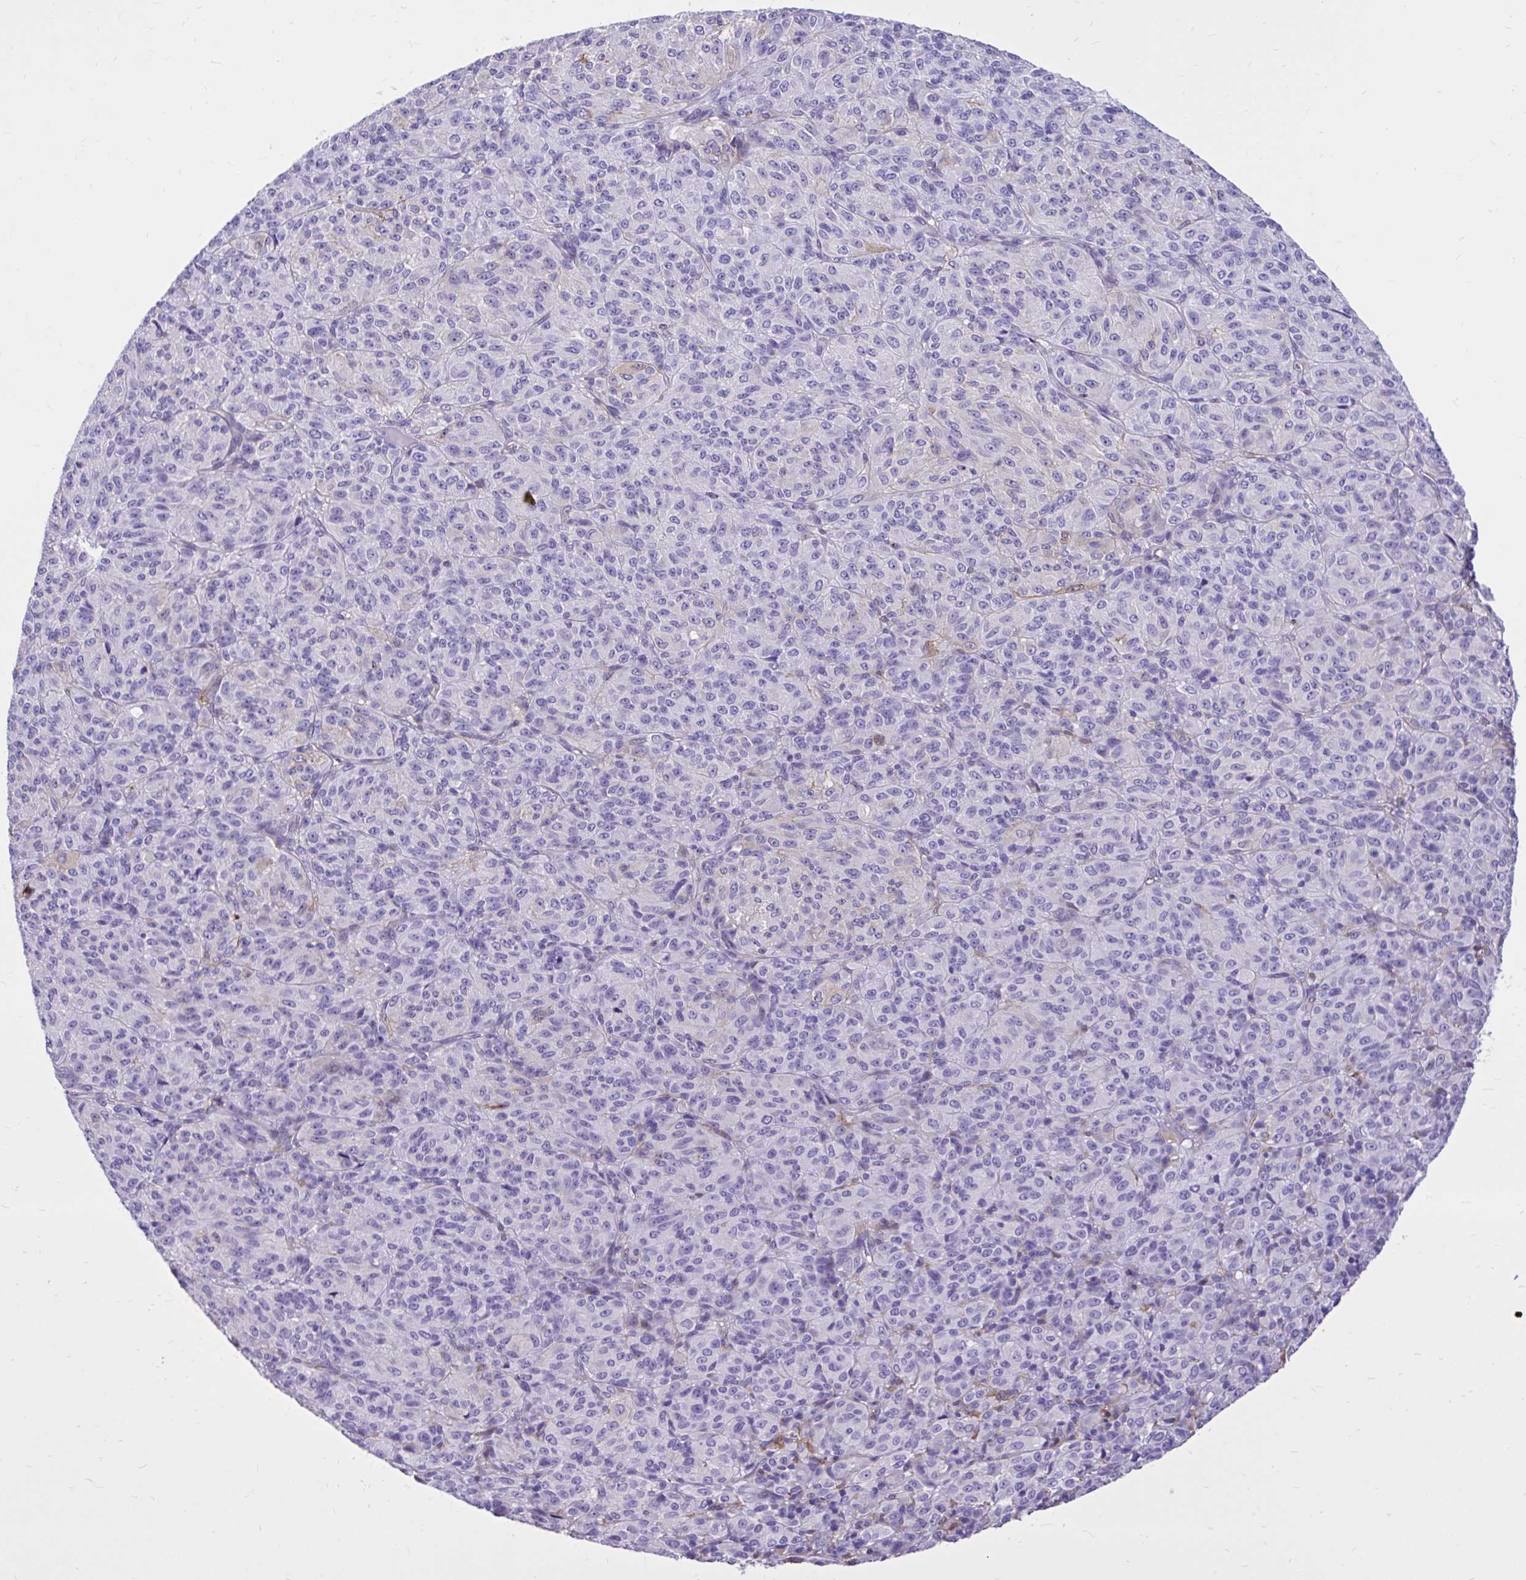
{"staining": {"intensity": "negative", "quantity": "none", "location": "none"}, "tissue": "melanoma", "cell_type": "Tumor cells", "image_type": "cancer", "snomed": [{"axis": "morphology", "description": "Malignant melanoma, Metastatic site"}, {"axis": "topography", "description": "Brain"}], "caption": "Melanoma was stained to show a protein in brown. There is no significant staining in tumor cells.", "gene": "TLR7", "patient": {"sex": "female", "age": 56}}